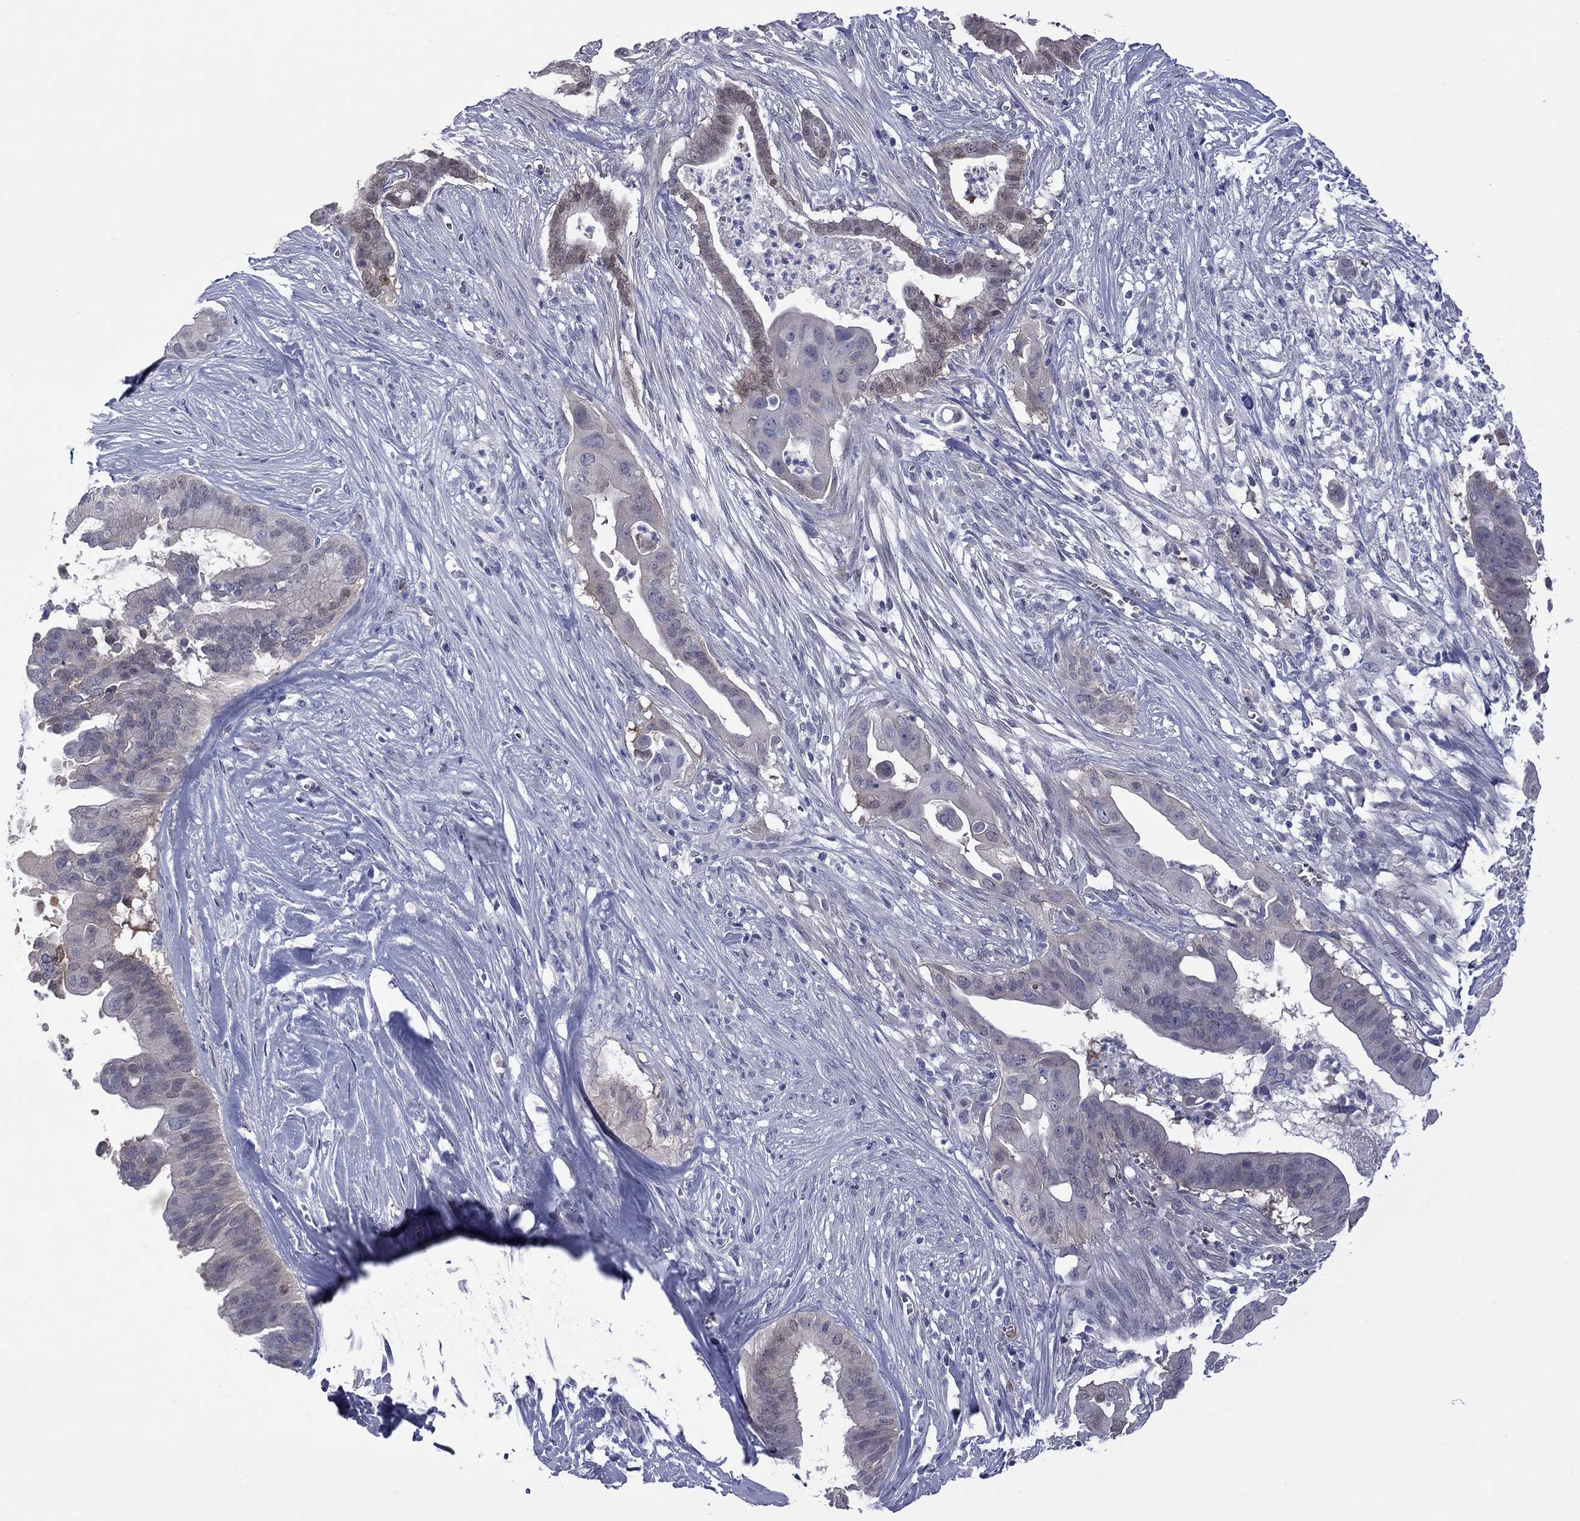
{"staining": {"intensity": "weak", "quantity": "<25%", "location": "cytoplasmic/membranous"}, "tissue": "pancreatic cancer", "cell_type": "Tumor cells", "image_type": "cancer", "snomed": [{"axis": "morphology", "description": "Adenocarcinoma, NOS"}, {"axis": "topography", "description": "Pancreas"}], "caption": "A histopathology image of pancreatic adenocarcinoma stained for a protein exhibits no brown staining in tumor cells.", "gene": "CTNNBIP1", "patient": {"sex": "male", "age": 61}}